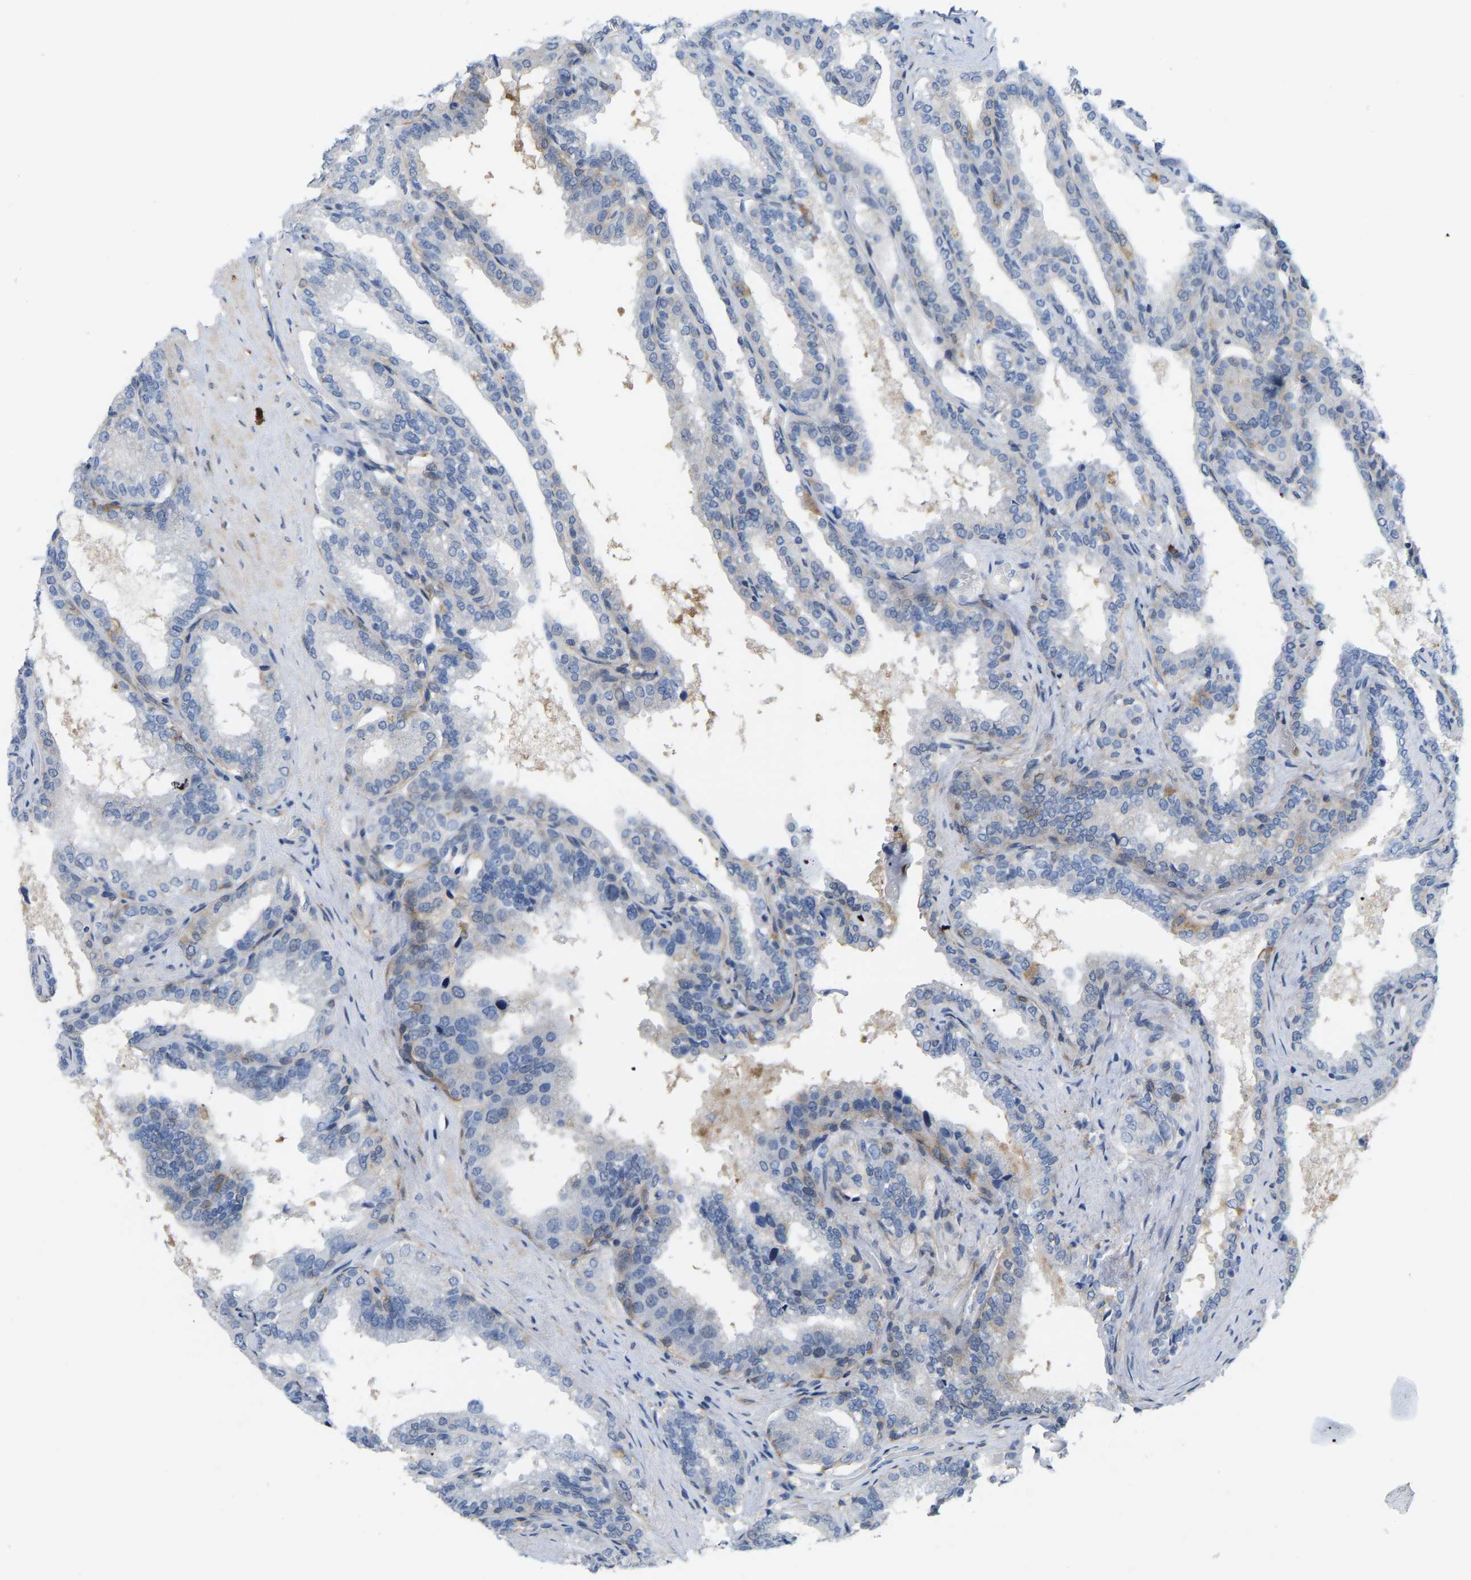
{"staining": {"intensity": "moderate", "quantity": "<25%", "location": "cytoplasmic/membranous"}, "tissue": "seminal vesicle", "cell_type": "Glandular cells", "image_type": "normal", "snomed": [{"axis": "morphology", "description": "Normal tissue, NOS"}, {"axis": "topography", "description": "Seminal veicle"}], "caption": "This photomicrograph demonstrates IHC staining of unremarkable human seminal vesicle, with low moderate cytoplasmic/membranous staining in about <25% of glandular cells.", "gene": "ABTB2", "patient": {"sex": "male", "age": 46}}